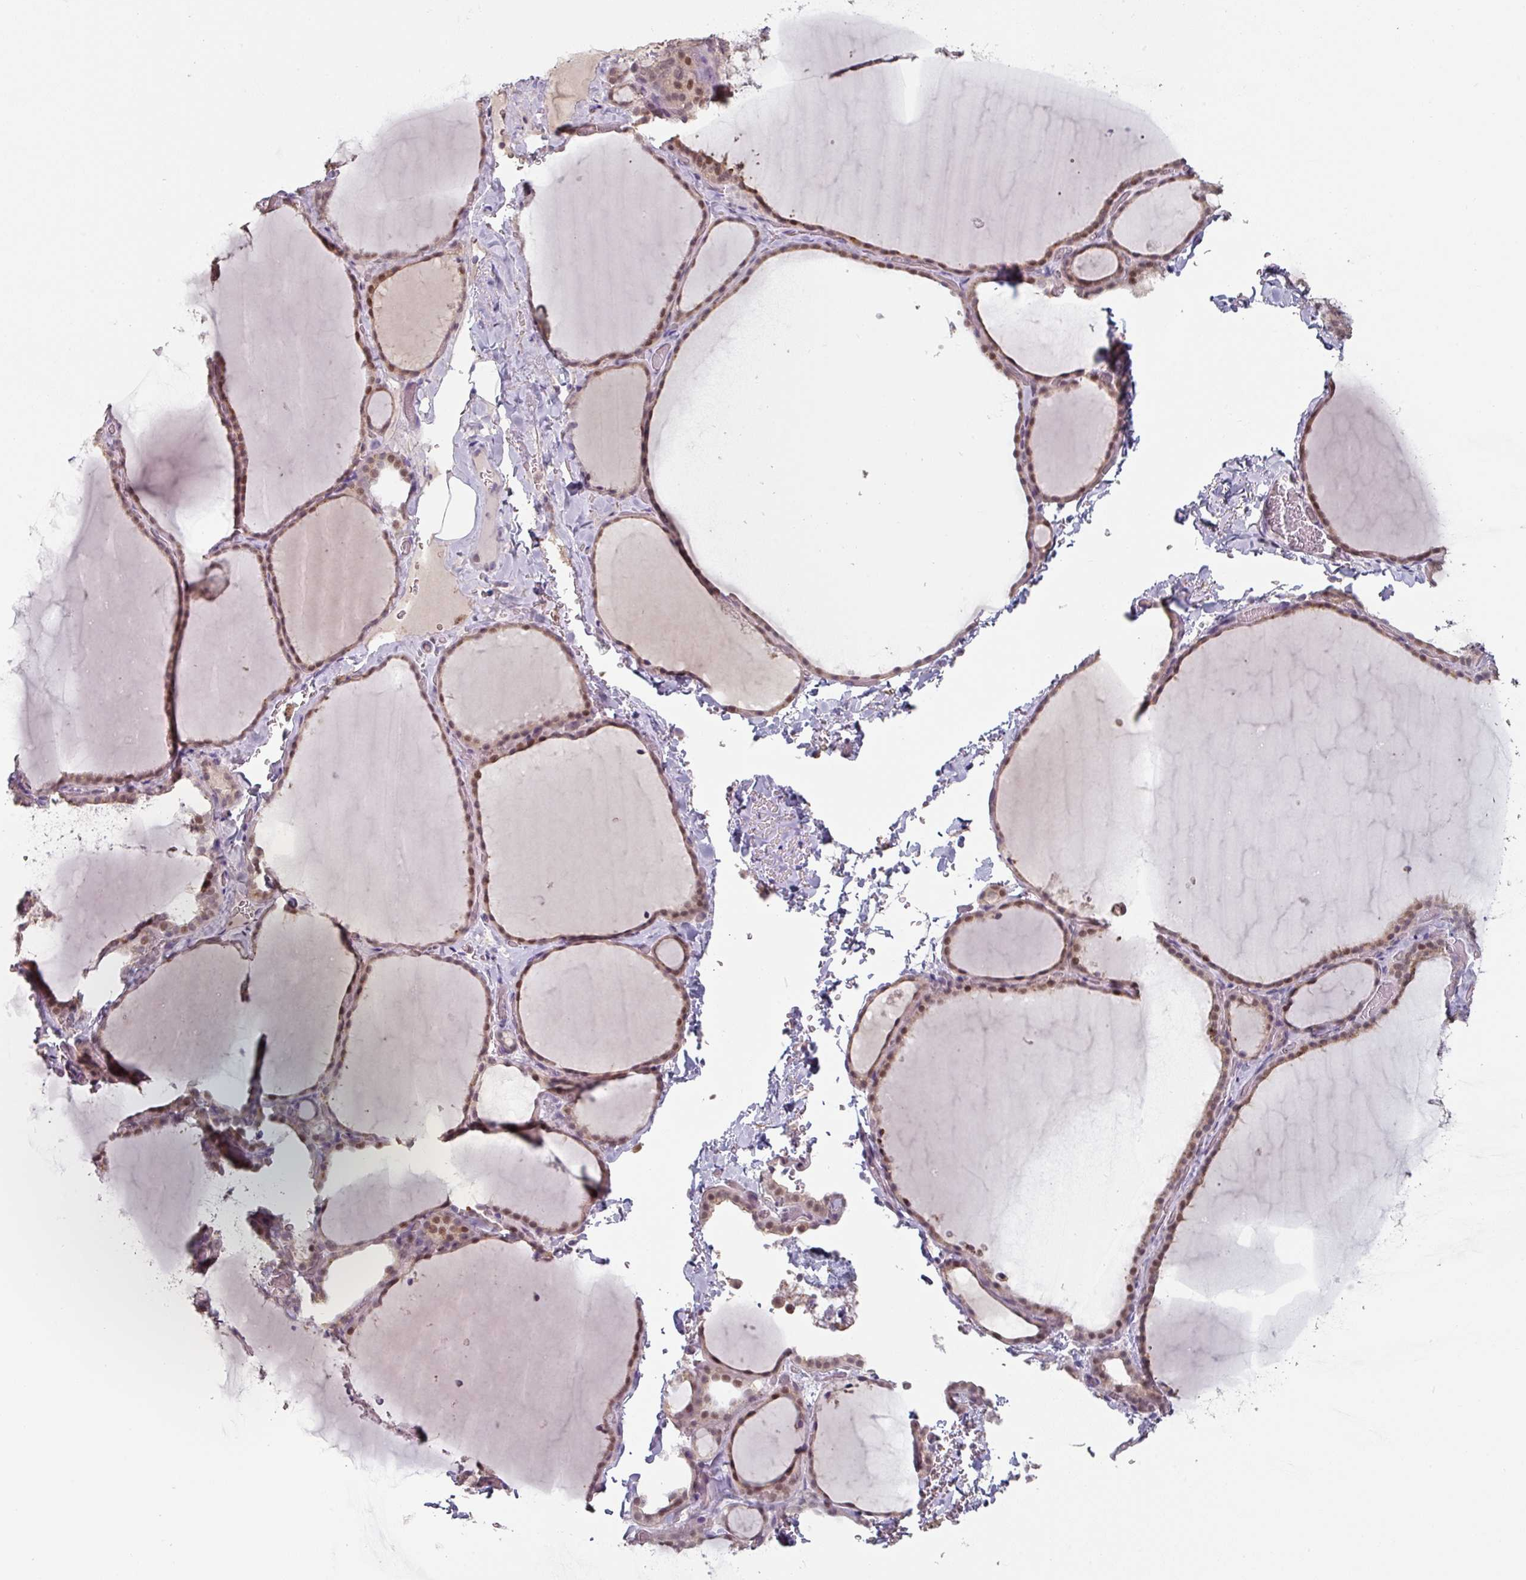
{"staining": {"intensity": "moderate", "quantity": "25%-75%", "location": "cytoplasmic/membranous,nuclear"}, "tissue": "thyroid gland", "cell_type": "Glandular cells", "image_type": "normal", "snomed": [{"axis": "morphology", "description": "Normal tissue, NOS"}, {"axis": "topography", "description": "Thyroid gland"}], "caption": "Thyroid gland was stained to show a protein in brown. There is medium levels of moderate cytoplasmic/membranous,nuclear positivity in approximately 25%-75% of glandular cells. The staining was performed using DAB to visualize the protein expression in brown, while the nuclei were stained in blue with hematoxylin (Magnification: 20x).", "gene": "ZBTB6", "patient": {"sex": "female", "age": 22}}